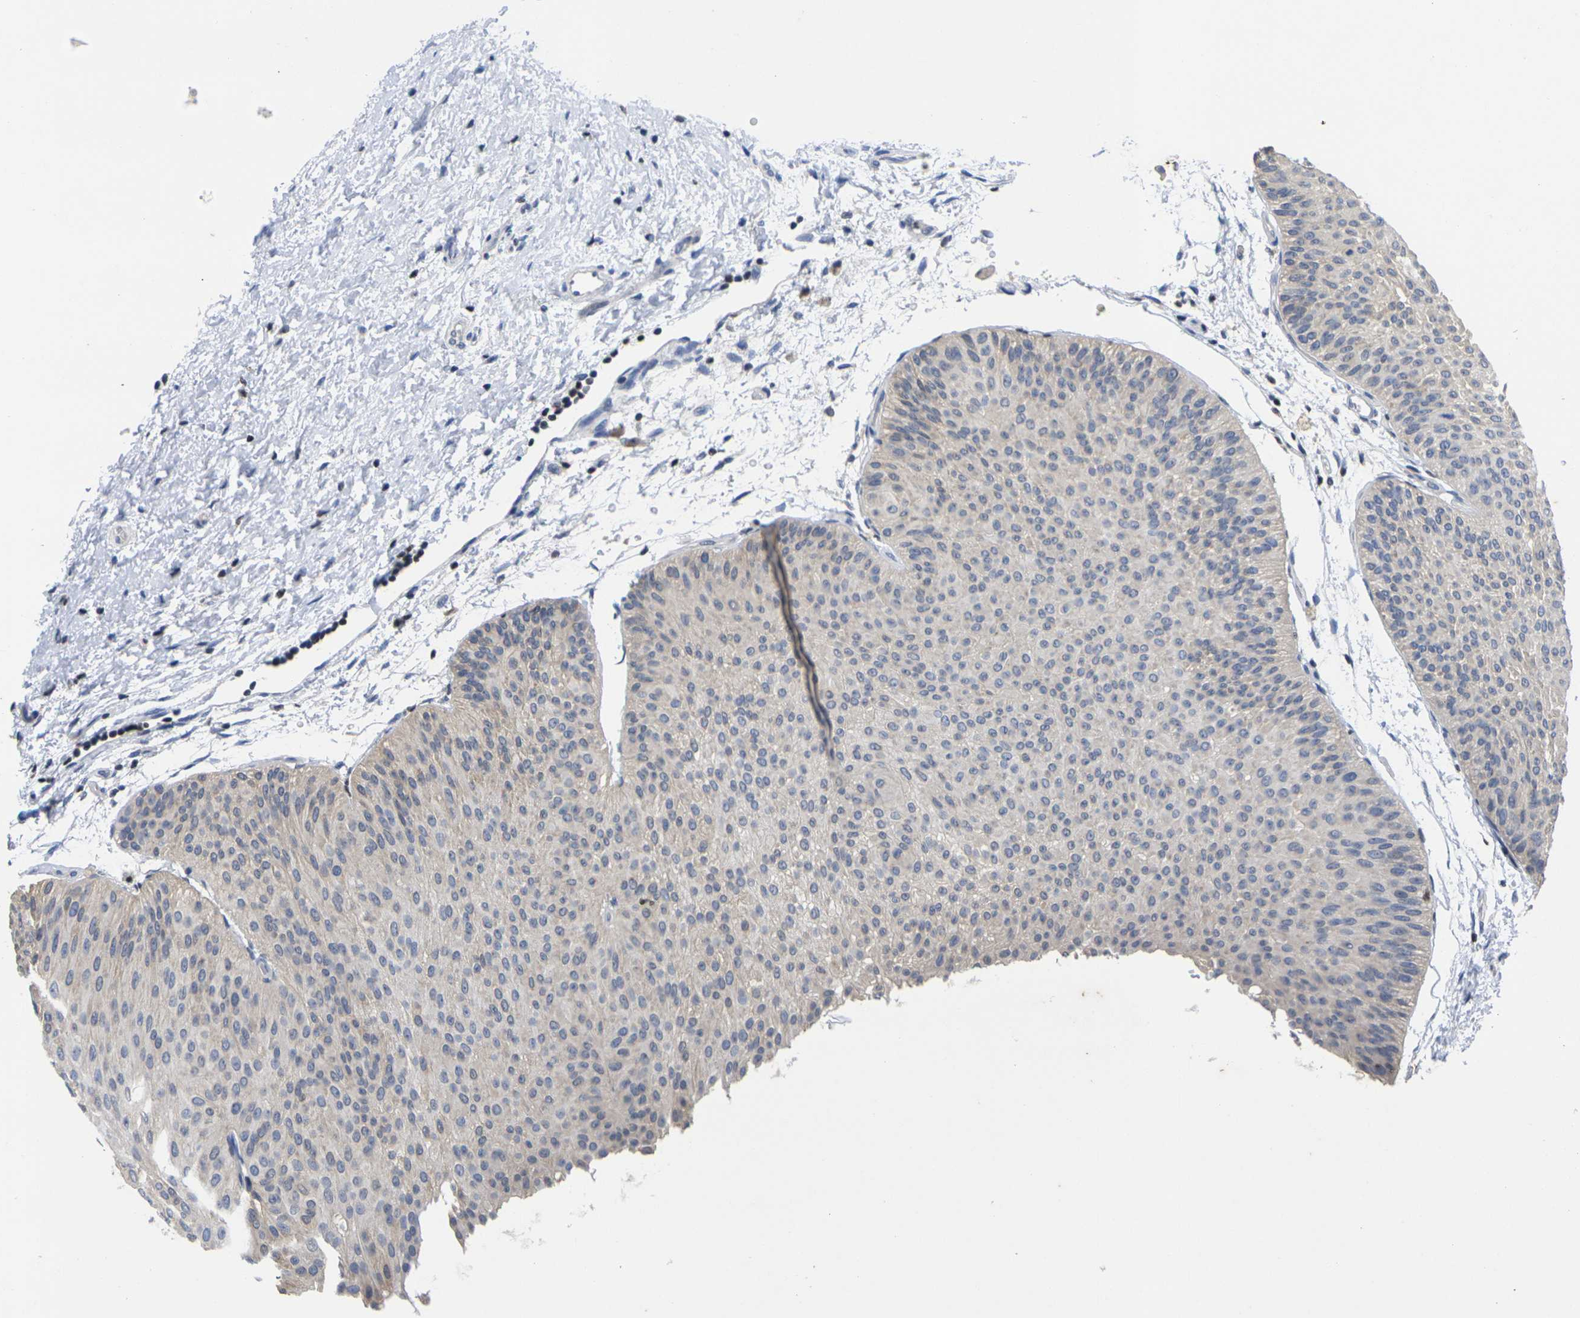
{"staining": {"intensity": "weak", "quantity": "<25%", "location": "cytoplasmic/membranous"}, "tissue": "urothelial cancer", "cell_type": "Tumor cells", "image_type": "cancer", "snomed": [{"axis": "morphology", "description": "Urothelial carcinoma, Low grade"}, {"axis": "topography", "description": "Urinary bladder"}], "caption": "DAB immunohistochemical staining of urothelial cancer demonstrates no significant staining in tumor cells.", "gene": "IKZF1", "patient": {"sex": "female", "age": 60}}